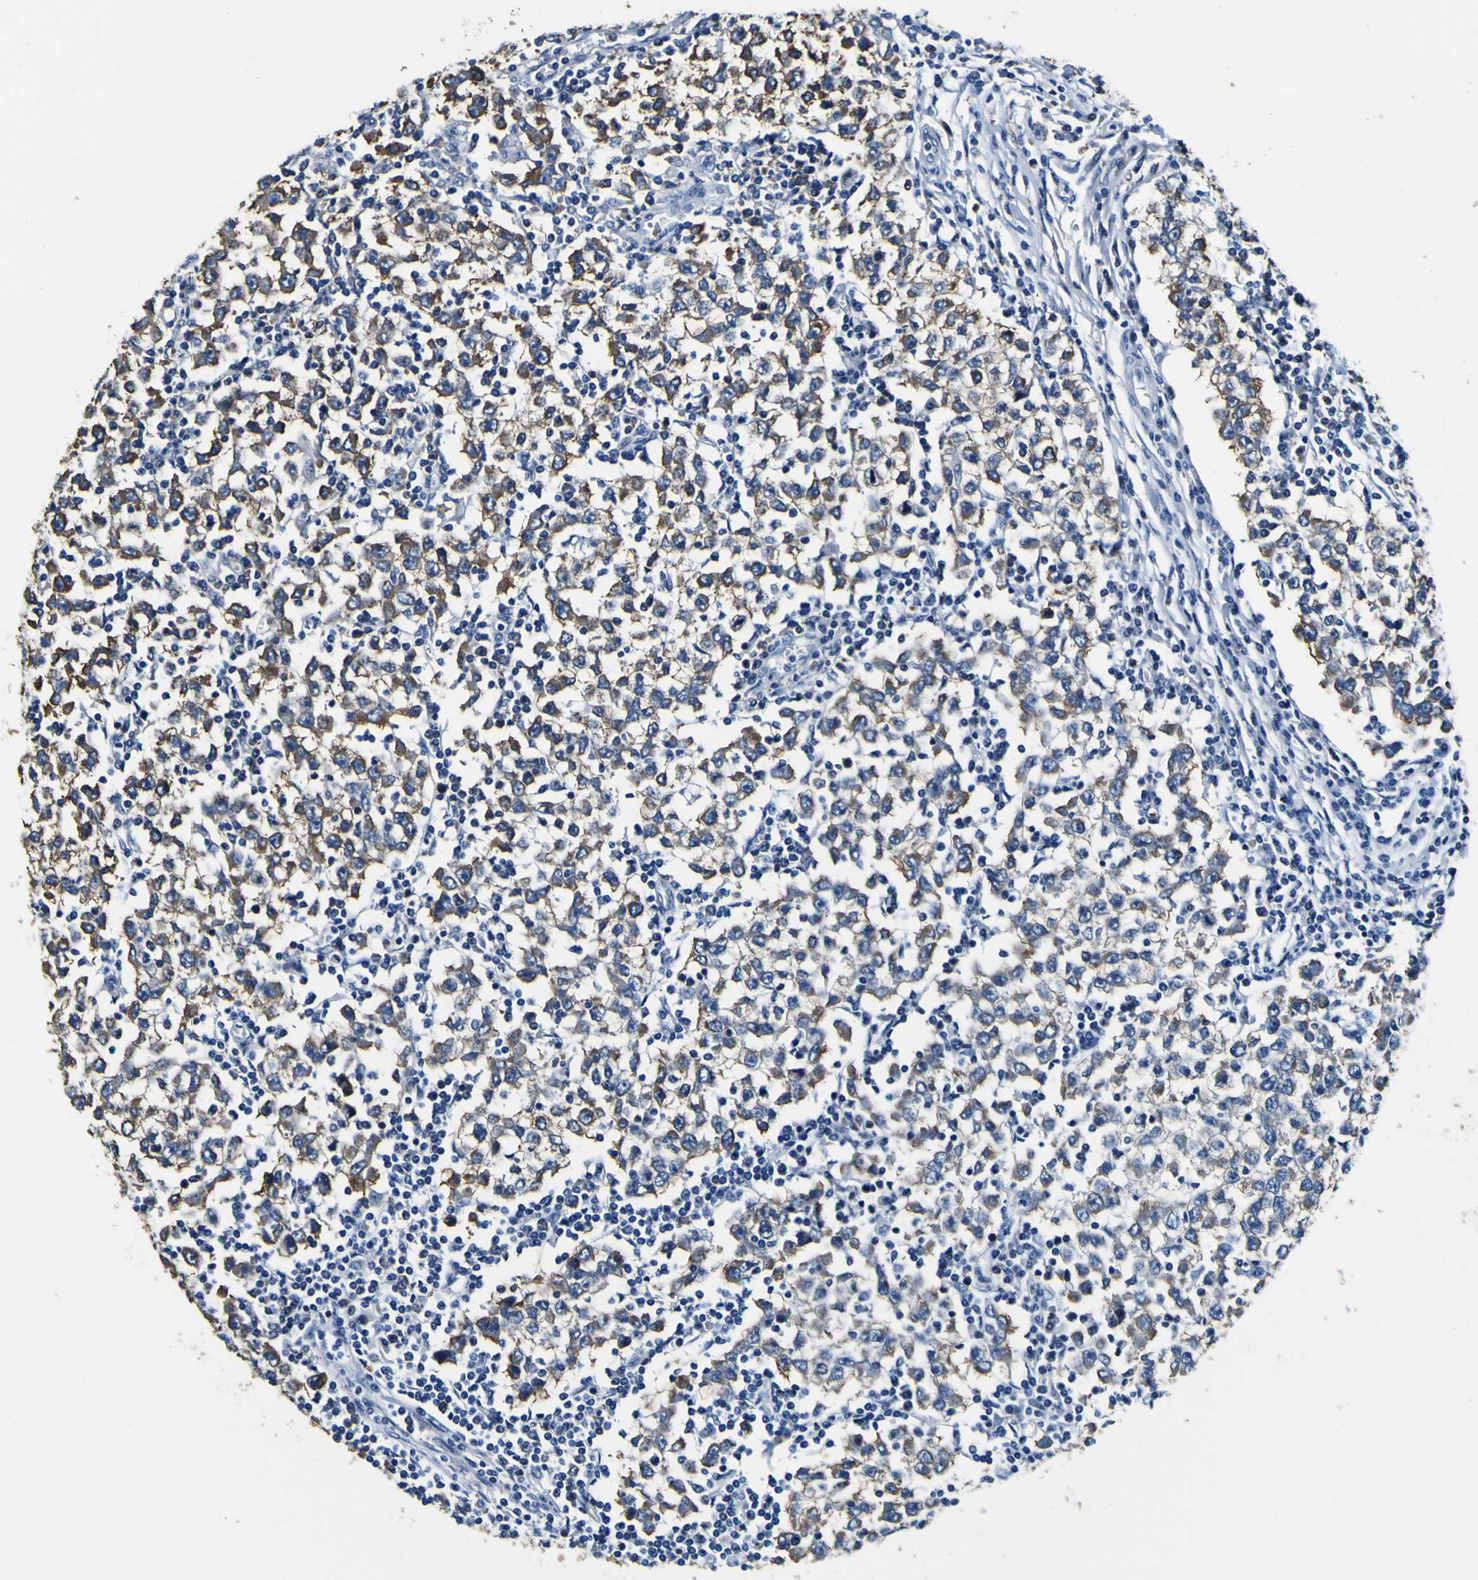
{"staining": {"intensity": "moderate", "quantity": ">75%", "location": "cytoplasmic/membranous"}, "tissue": "testis cancer", "cell_type": "Tumor cells", "image_type": "cancer", "snomed": [{"axis": "morphology", "description": "Seminoma, NOS"}, {"axis": "topography", "description": "Testis"}], "caption": "This photomicrograph reveals testis cancer (seminoma) stained with IHC to label a protein in brown. The cytoplasmic/membranous of tumor cells show moderate positivity for the protein. Nuclei are counter-stained blue.", "gene": "TUBA1B", "patient": {"sex": "male", "age": 65}}